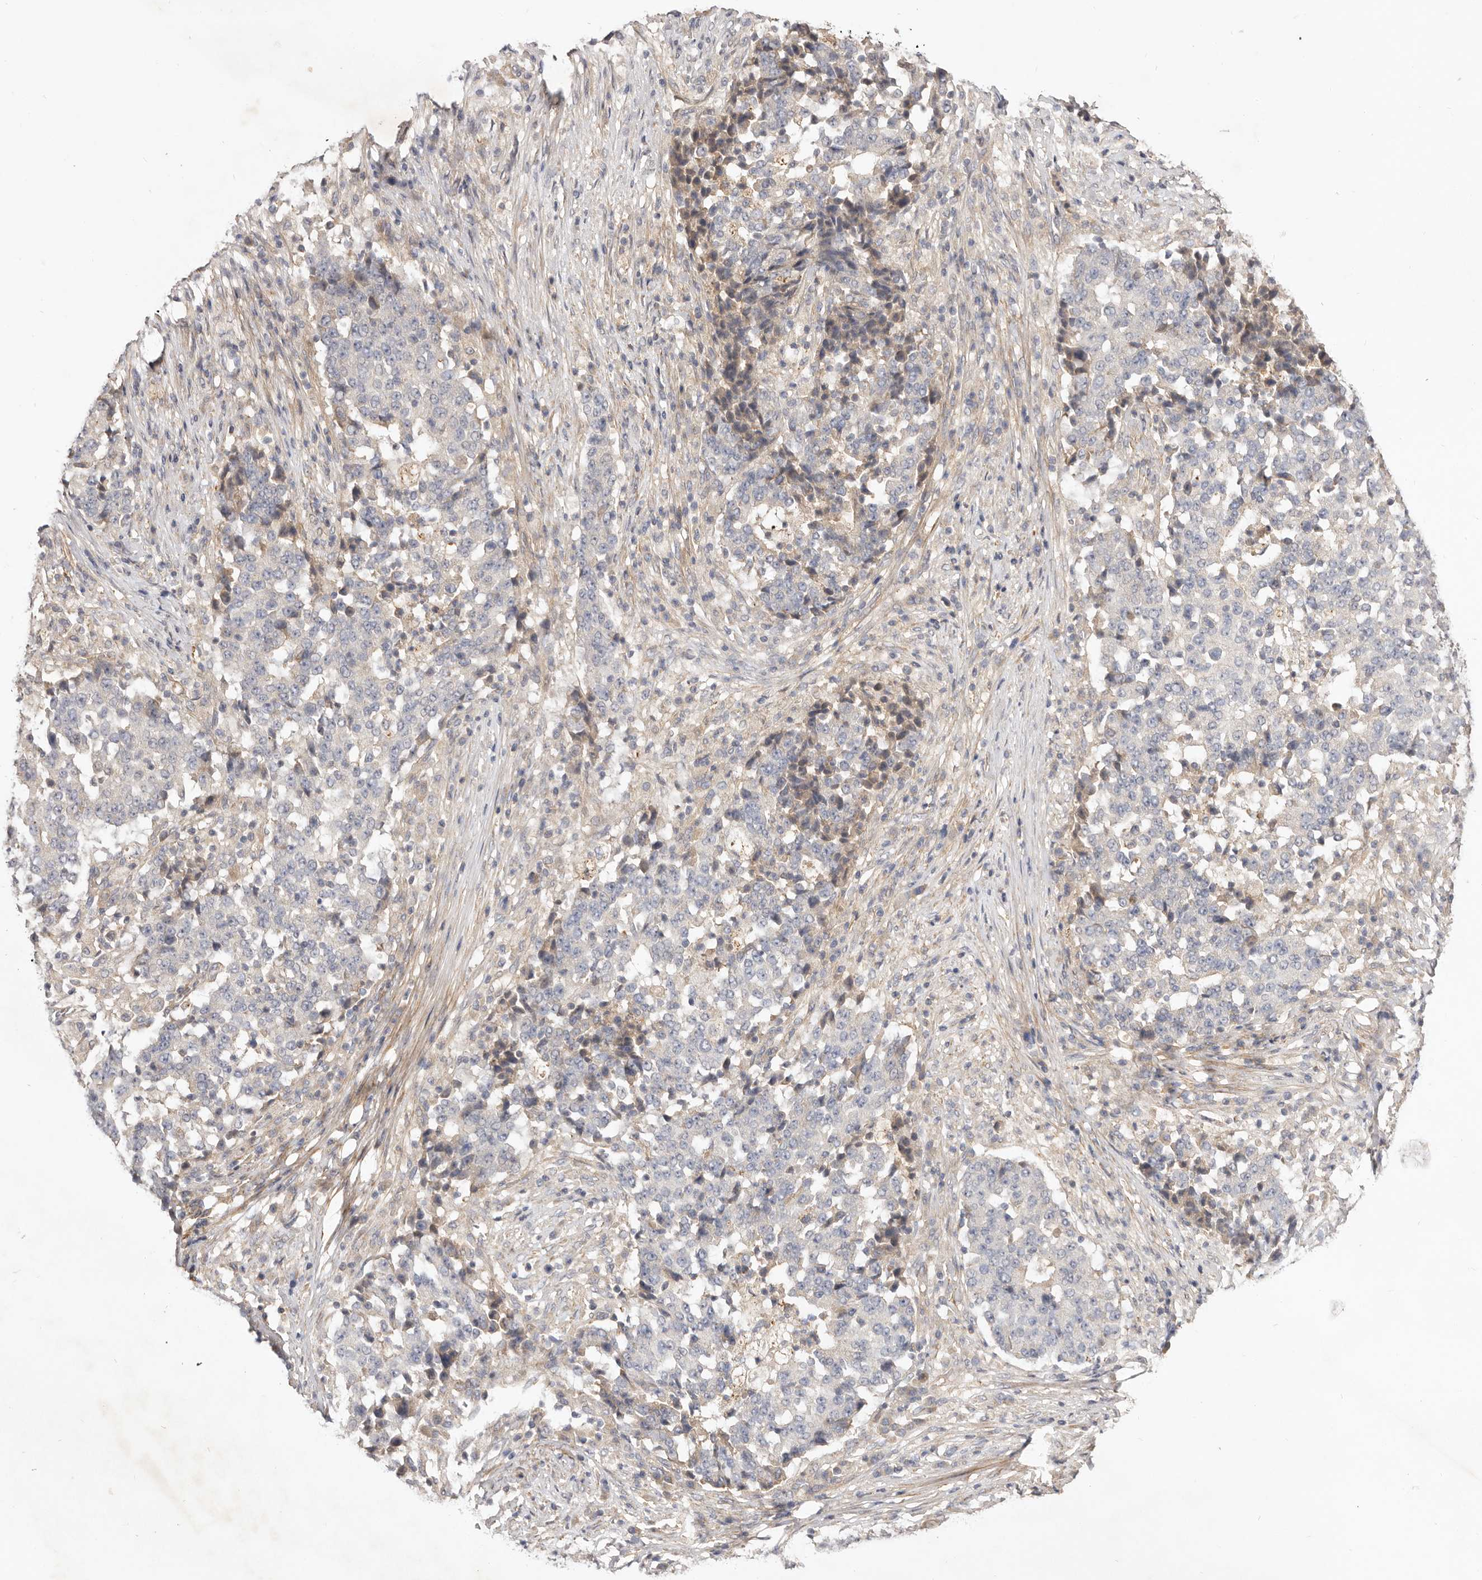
{"staining": {"intensity": "negative", "quantity": "none", "location": "none"}, "tissue": "stomach cancer", "cell_type": "Tumor cells", "image_type": "cancer", "snomed": [{"axis": "morphology", "description": "Adenocarcinoma, NOS"}, {"axis": "topography", "description": "Stomach"}], "caption": "This histopathology image is of stomach cancer stained with immunohistochemistry (IHC) to label a protein in brown with the nuclei are counter-stained blue. There is no positivity in tumor cells. (DAB immunohistochemistry, high magnification).", "gene": "ADAMTS9", "patient": {"sex": "male", "age": 59}}